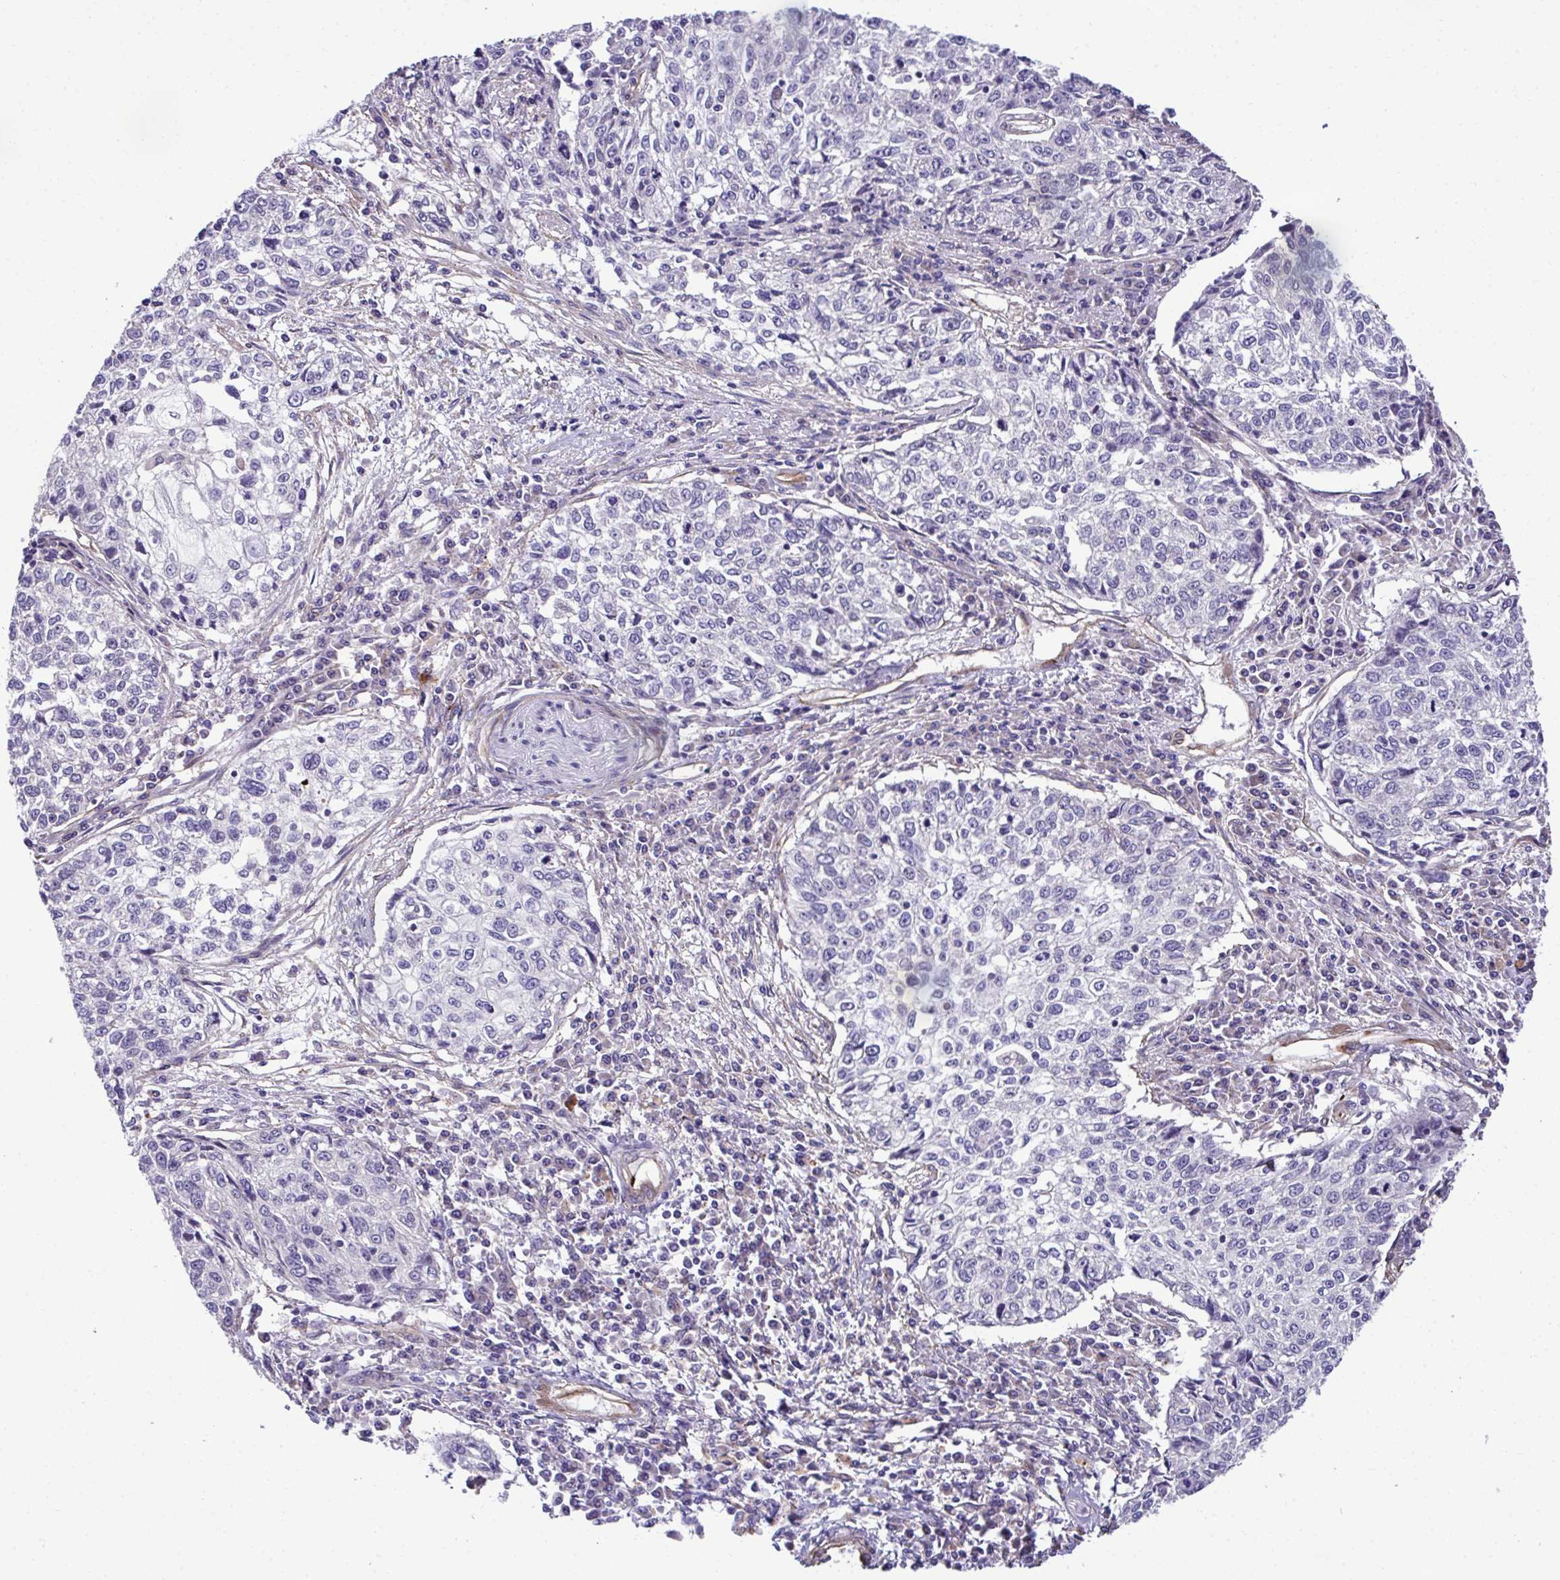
{"staining": {"intensity": "negative", "quantity": "none", "location": "none"}, "tissue": "cervical cancer", "cell_type": "Tumor cells", "image_type": "cancer", "snomed": [{"axis": "morphology", "description": "Squamous cell carcinoma, NOS"}, {"axis": "topography", "description": "Cervix"}], "caption": "Immunohistochemical staining of human cervical cancer (squamous cell carcinoma) displays no significant positivity in tumor cells.", "gene": "TRIM52", "patient": {"sex": "female", "age": 57}}